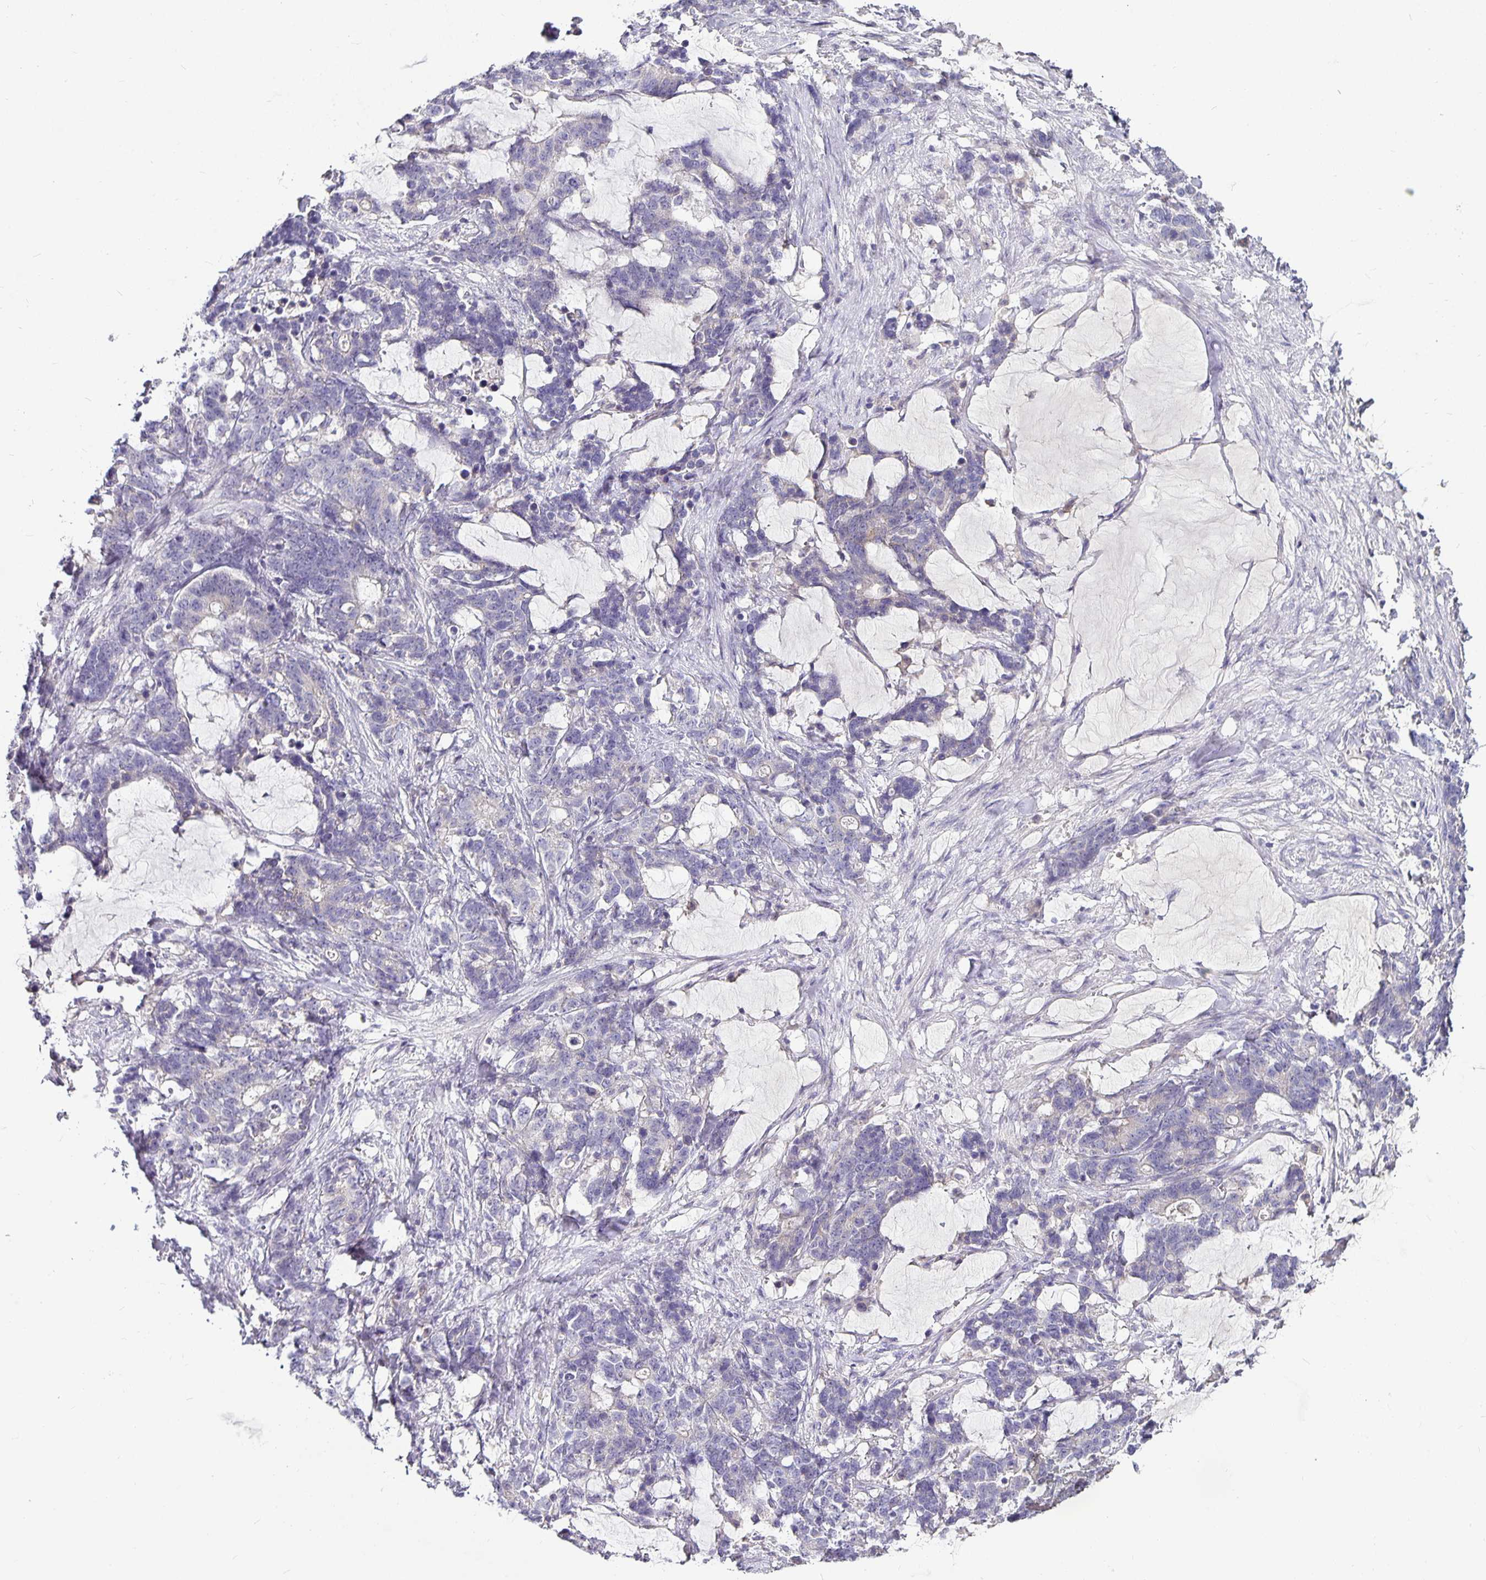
{"staining": {"intensity": "negative", "quantity": "none", "location": "none"}, "tissue": "stomach cancer", "cell_type": "Tumor cells", "image_type": "cancer", "snomed": [{"axis": "morphology", "description": "Normal tissue, NOS"}, {"axis": "morphology", "description": "Adenocarcinoma, NOS"}, {"axis": "topography", "description": "Stomach"}], "caption": "The IHC photomicrograph has no significant staining in tumor cells of stomach adenocarcinoma tissue.", "gene": "CA12", "patient": {"sex": "female", "age": 64}}